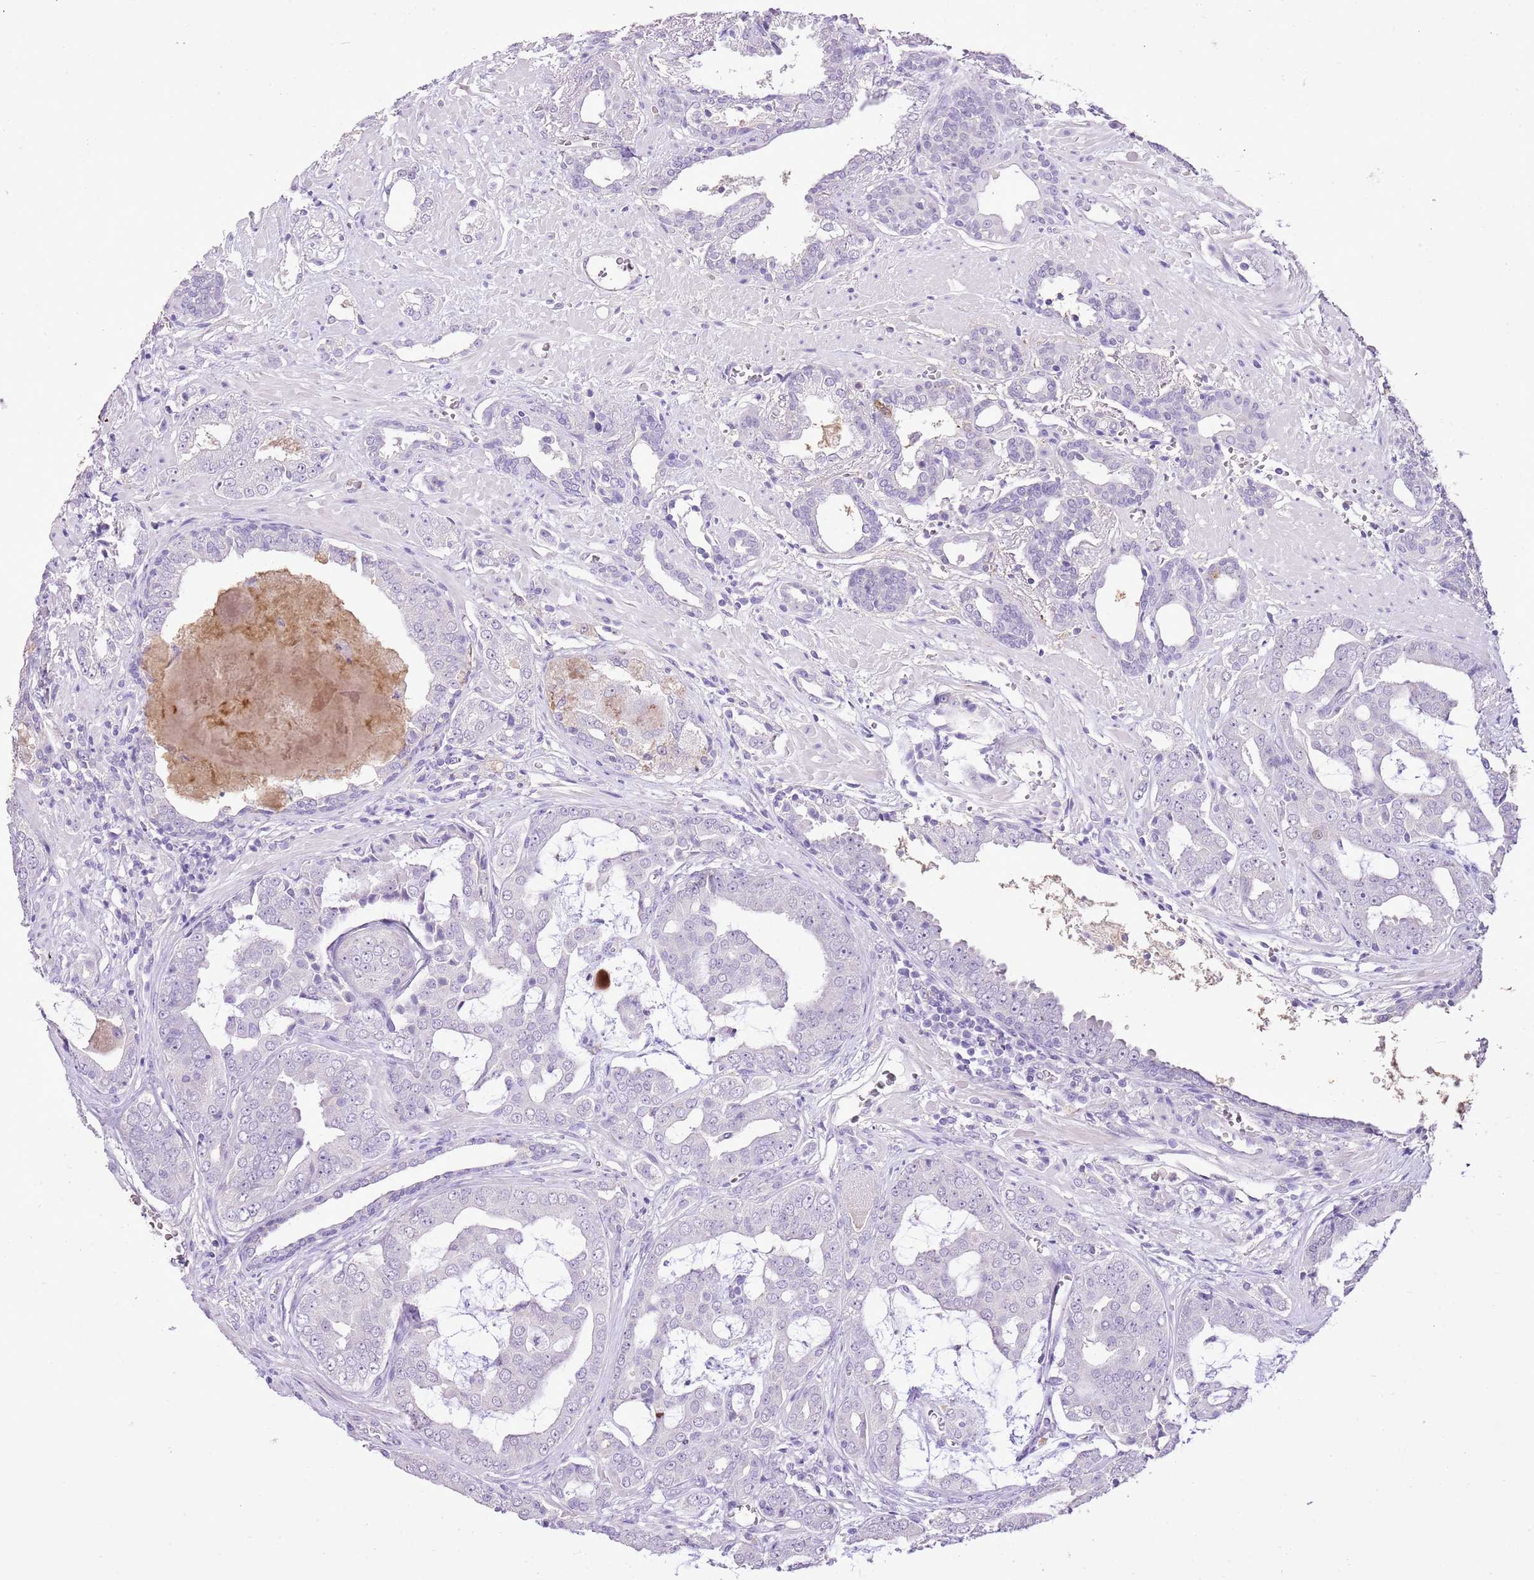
{"staining": {"intensity": "negative", "quantity": "none", "location": "none"}, "tissue": "prostate cancer", "cell_type": "Tumor cells", "image_type": "cancer", "snomed": [{"axis": "morphology", "description": "Adenocarcinoma, High grade"}, {"axis": "topography", "description": "Prostate"}], "caption": "Immunohistochemistry (IHC) micrograph of human prostate high-grade adenocarcinoma stained for a protein (brown), which exhibits no positivity in tumor cells. (DAB immunohistochemistry visualized using brightfield microscopy, high magnification).", "gene": "XPO7", "patient": {"sex": "male", "age": 71}}